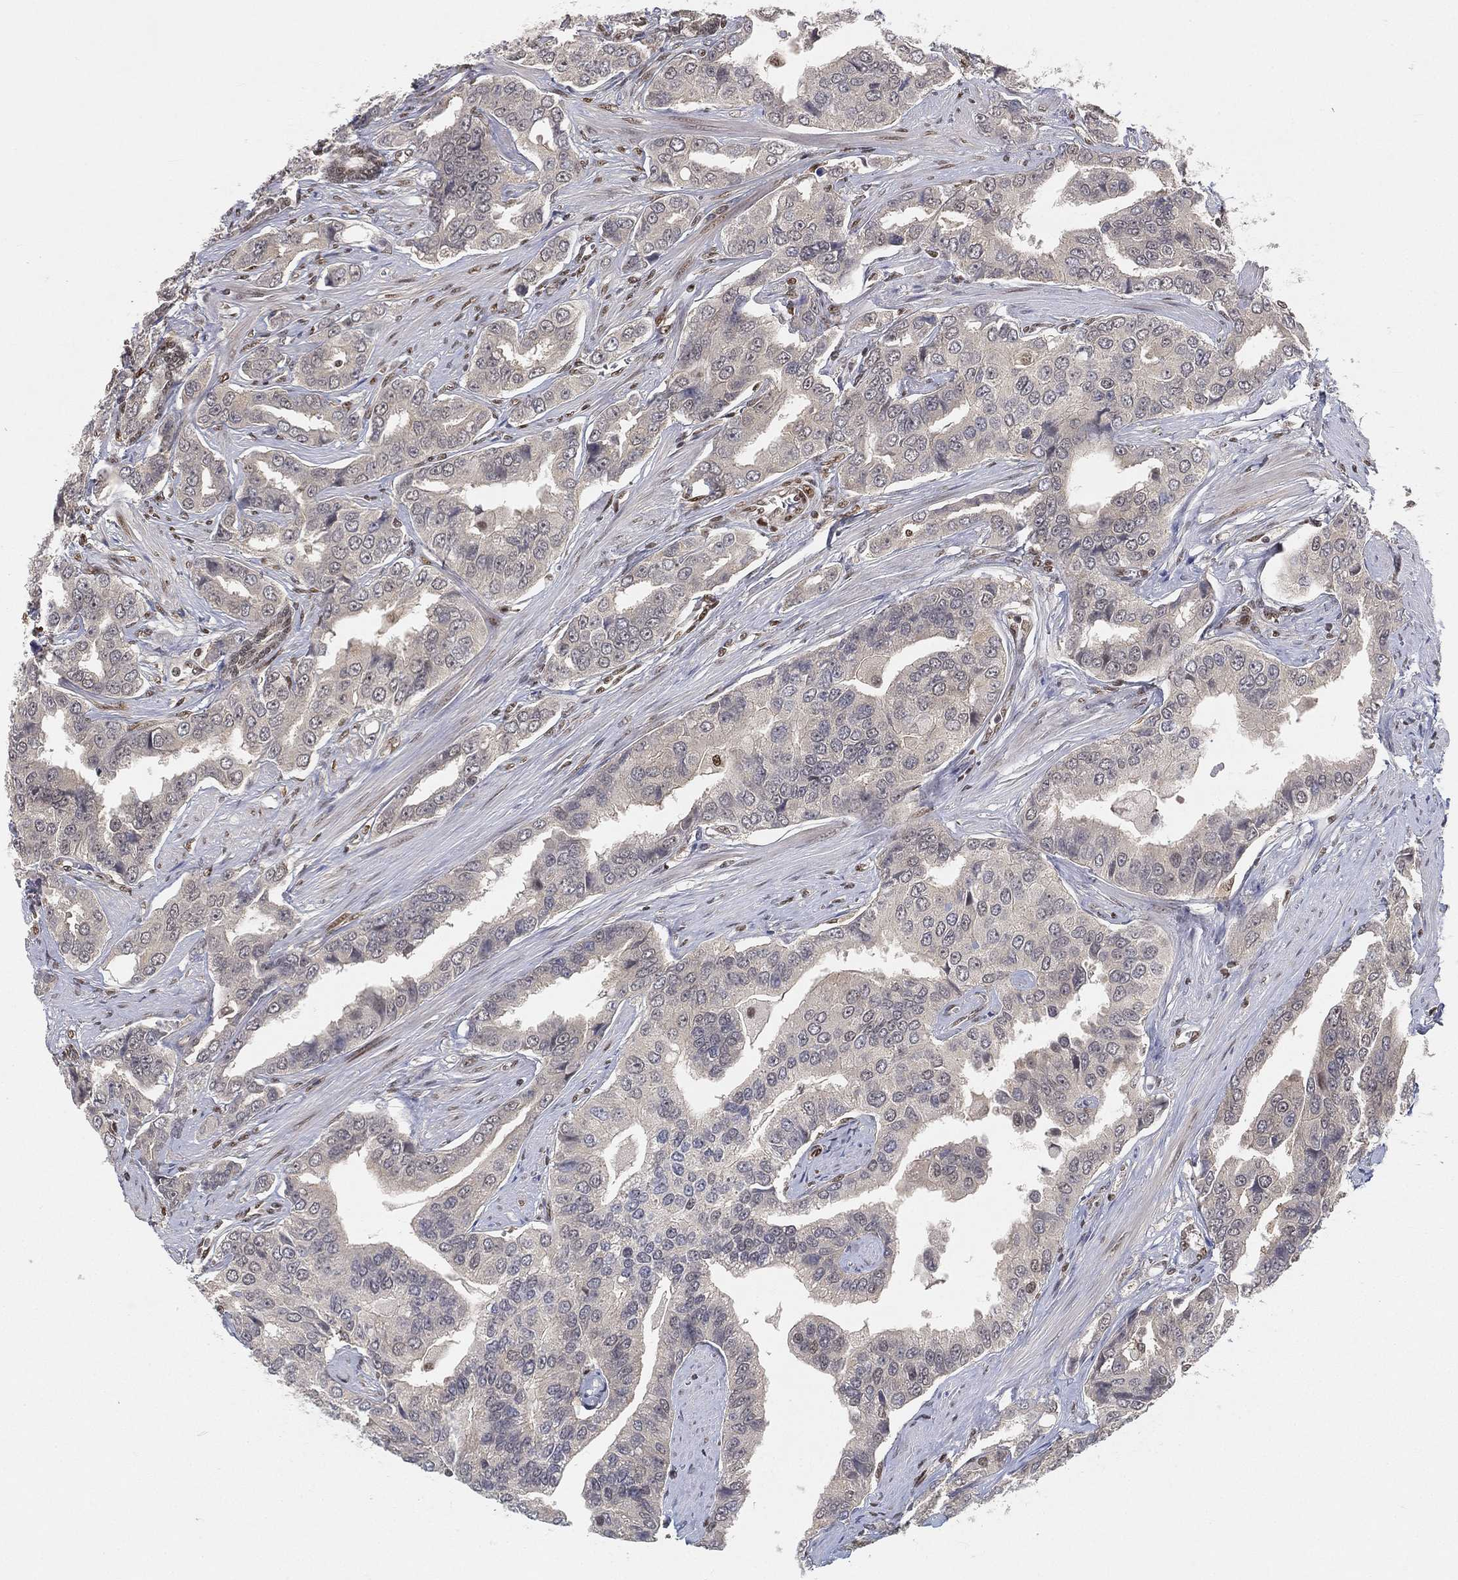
{"staining": {"intensity": "negative", "quantity": "none", "location": "none"}, "tissue": "prostate cancer", "cell_type": "Tumor cells", "image_type": "cancer", "snomed": [{"axis": "morphology", "description": "Adenocarcinoma, NOS"}, {"axis": "topography", "description": "Prostate and seminal vesicle, NOS"}, {"axis": "topography", "description": "Prostate"}], "caption": "Prostate cancer was stained to show a protein in brown. There is no significant expression in tumor cells. The staining is performed using DAB (3,3'-diaminobenzidine) brown chromogen with nuclei counter-stained in using hematoxylin.", "gene": "CRTC3", "patient": {"sex": "male", "age": 69}}